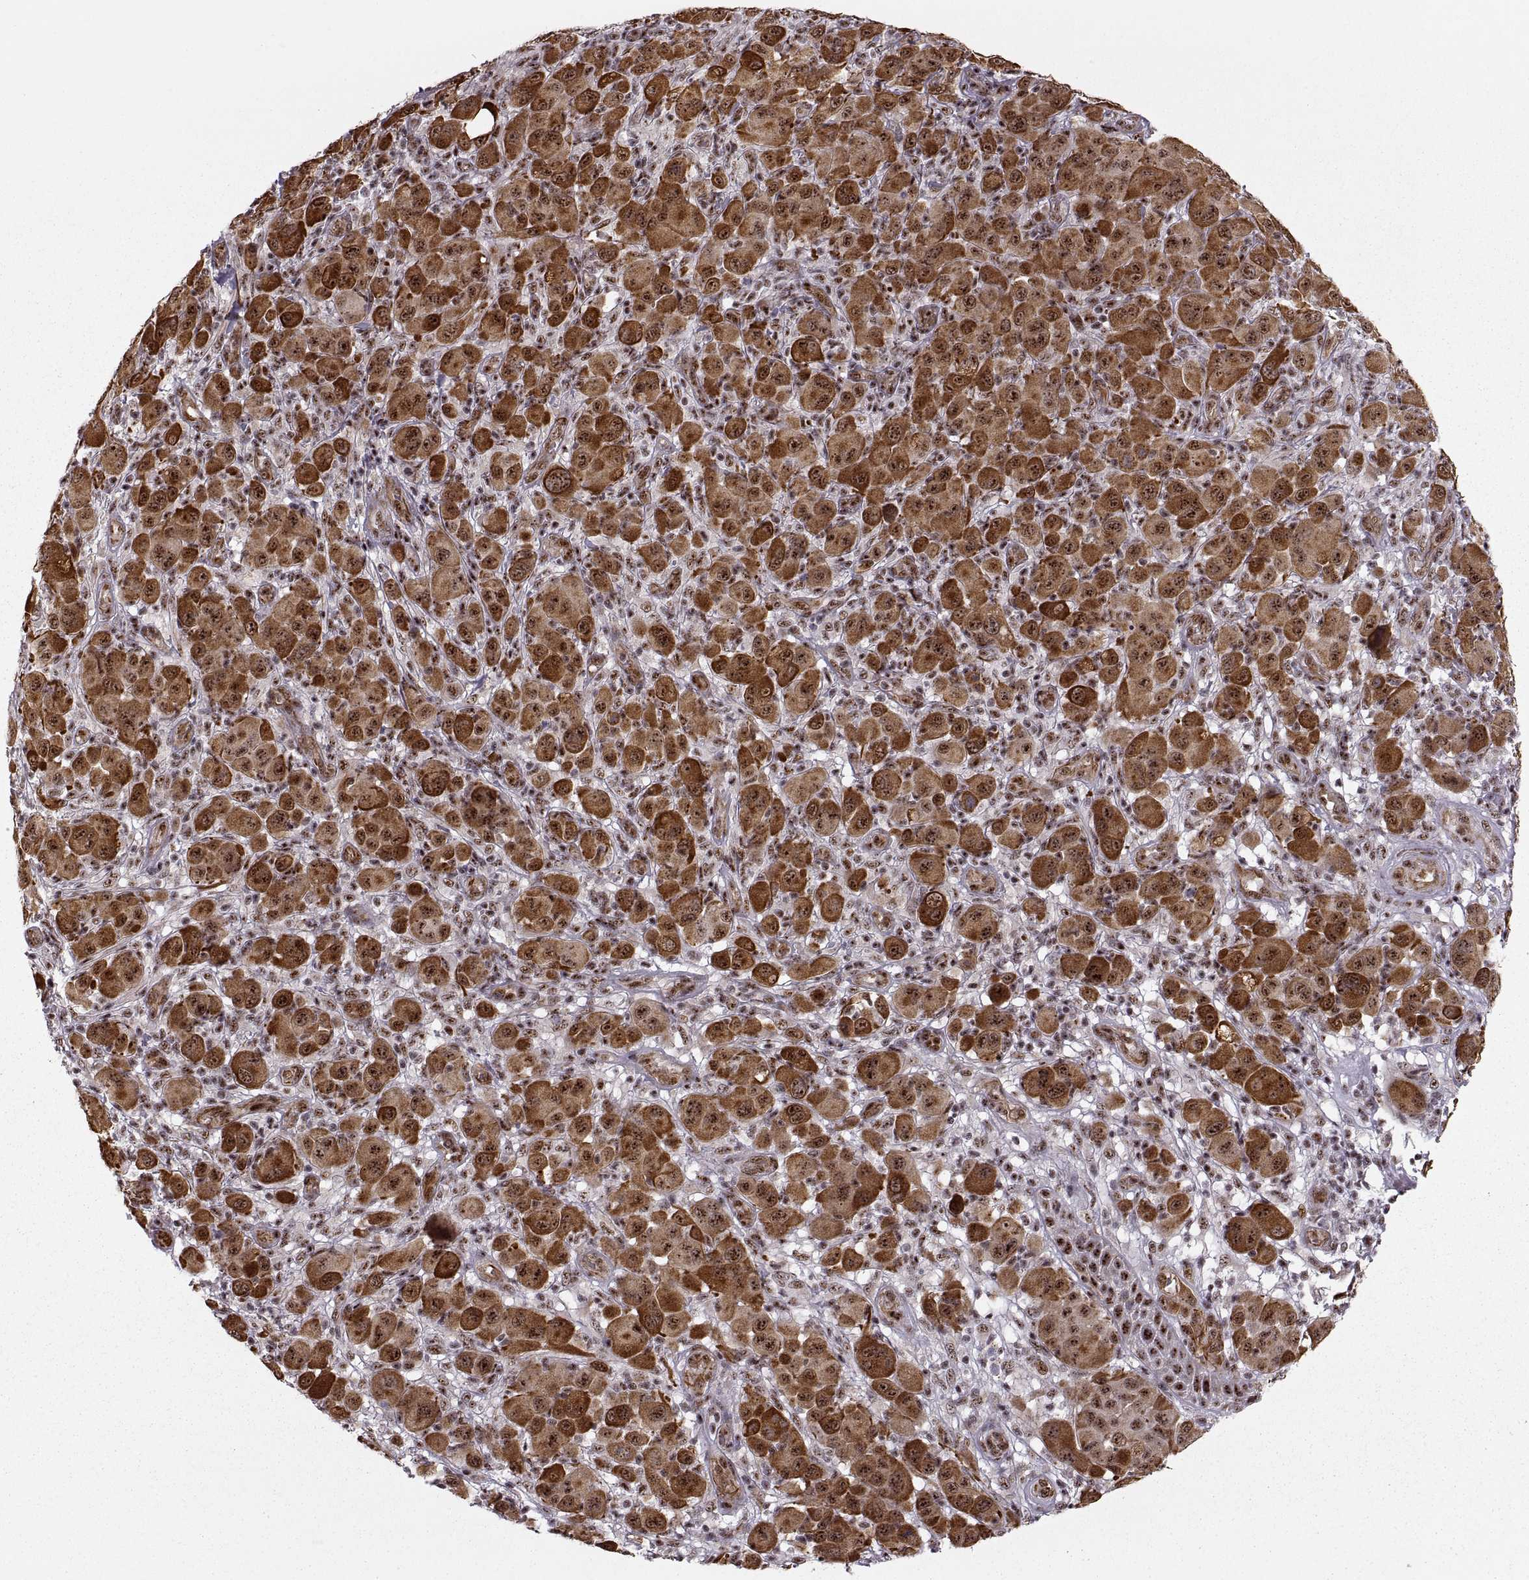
{"staining": {"intensity": "strong", "quantity": ">75%", "location": "cytoplasmic/membranous,nuclear"}, "tissue": "melanoma", "cell_type": "Tumor cells", "image_type": "cancer", "snomed": [{"axis": "morphology", "description": "Malignant melanoma, NOS"}, {"axis": "topography", "description": "Skin"}], "caption": "A high amount of strong cytoplasmic/membranous and nuclear expression is appreciated in approximately >75% of tumor cells in melanoma tissue. The staining was performed using DAB (3,3'-diaminobenzidine), with brown indicating positive protein expression. Nuclei are stained blue with hematoxylin.", "gene": "ZCCHC17", "patient": {"sex": "female", "age": 87}}